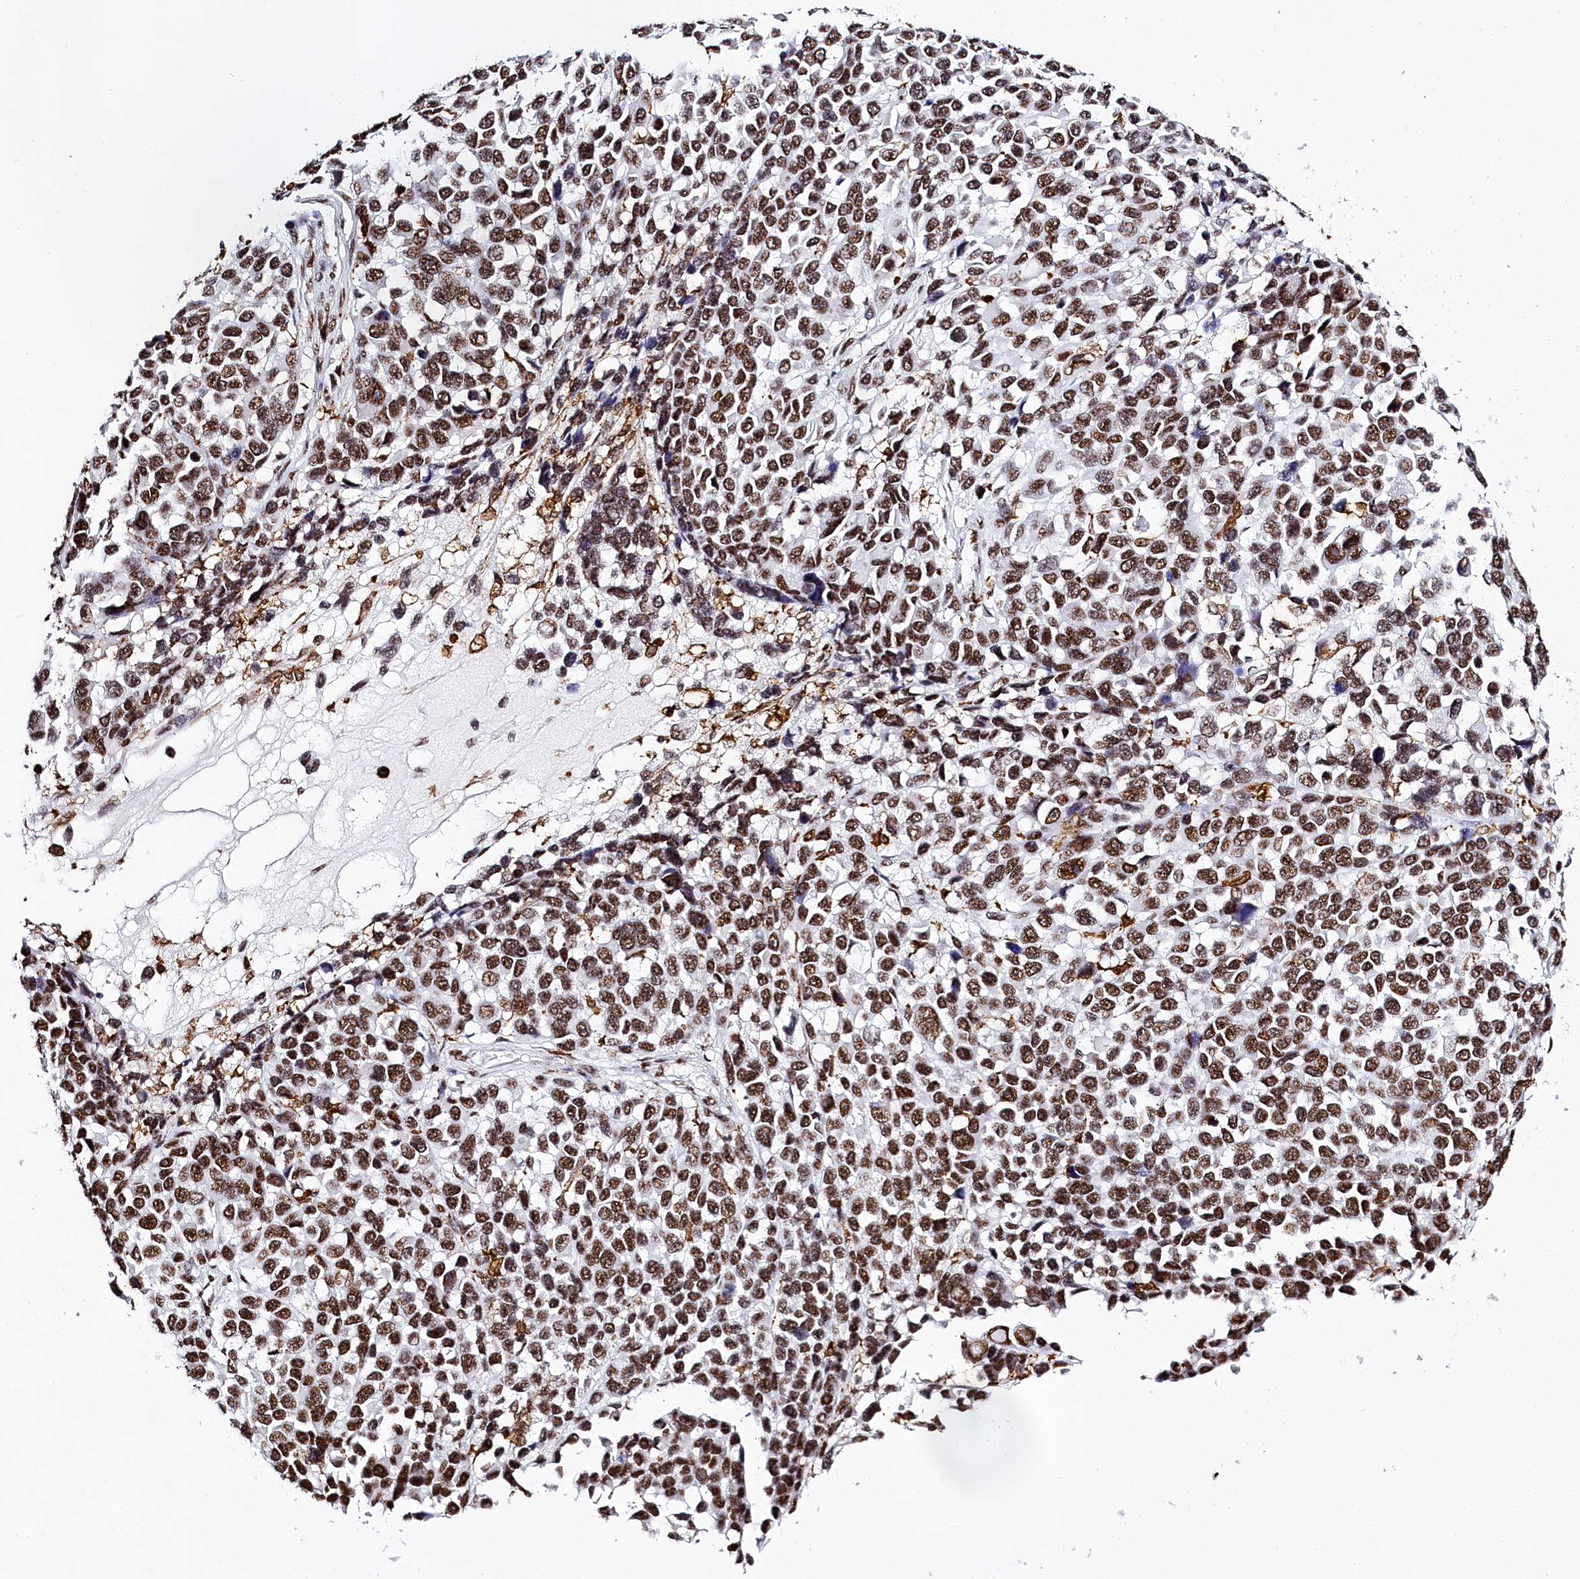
{"staining": {"intensity": "moderate", "quantity": ">75%", "location": "nuclear"}, "tissue": "melanoma", "cell_type": "Tumor cells", "image_type": "cancer", "snomed": [{"axis": "morphology", "description": "Malignant melanoma, NOS"}, {"axis": "topography", "description": "Skin"}], "caption": "This is a micrograph of IHC staining of malignant melanoma, which shows moderate positivity in the nuclear of tumor cells.", "gene": "BARD1", "patient": {"sex": "male", "age": 53}}